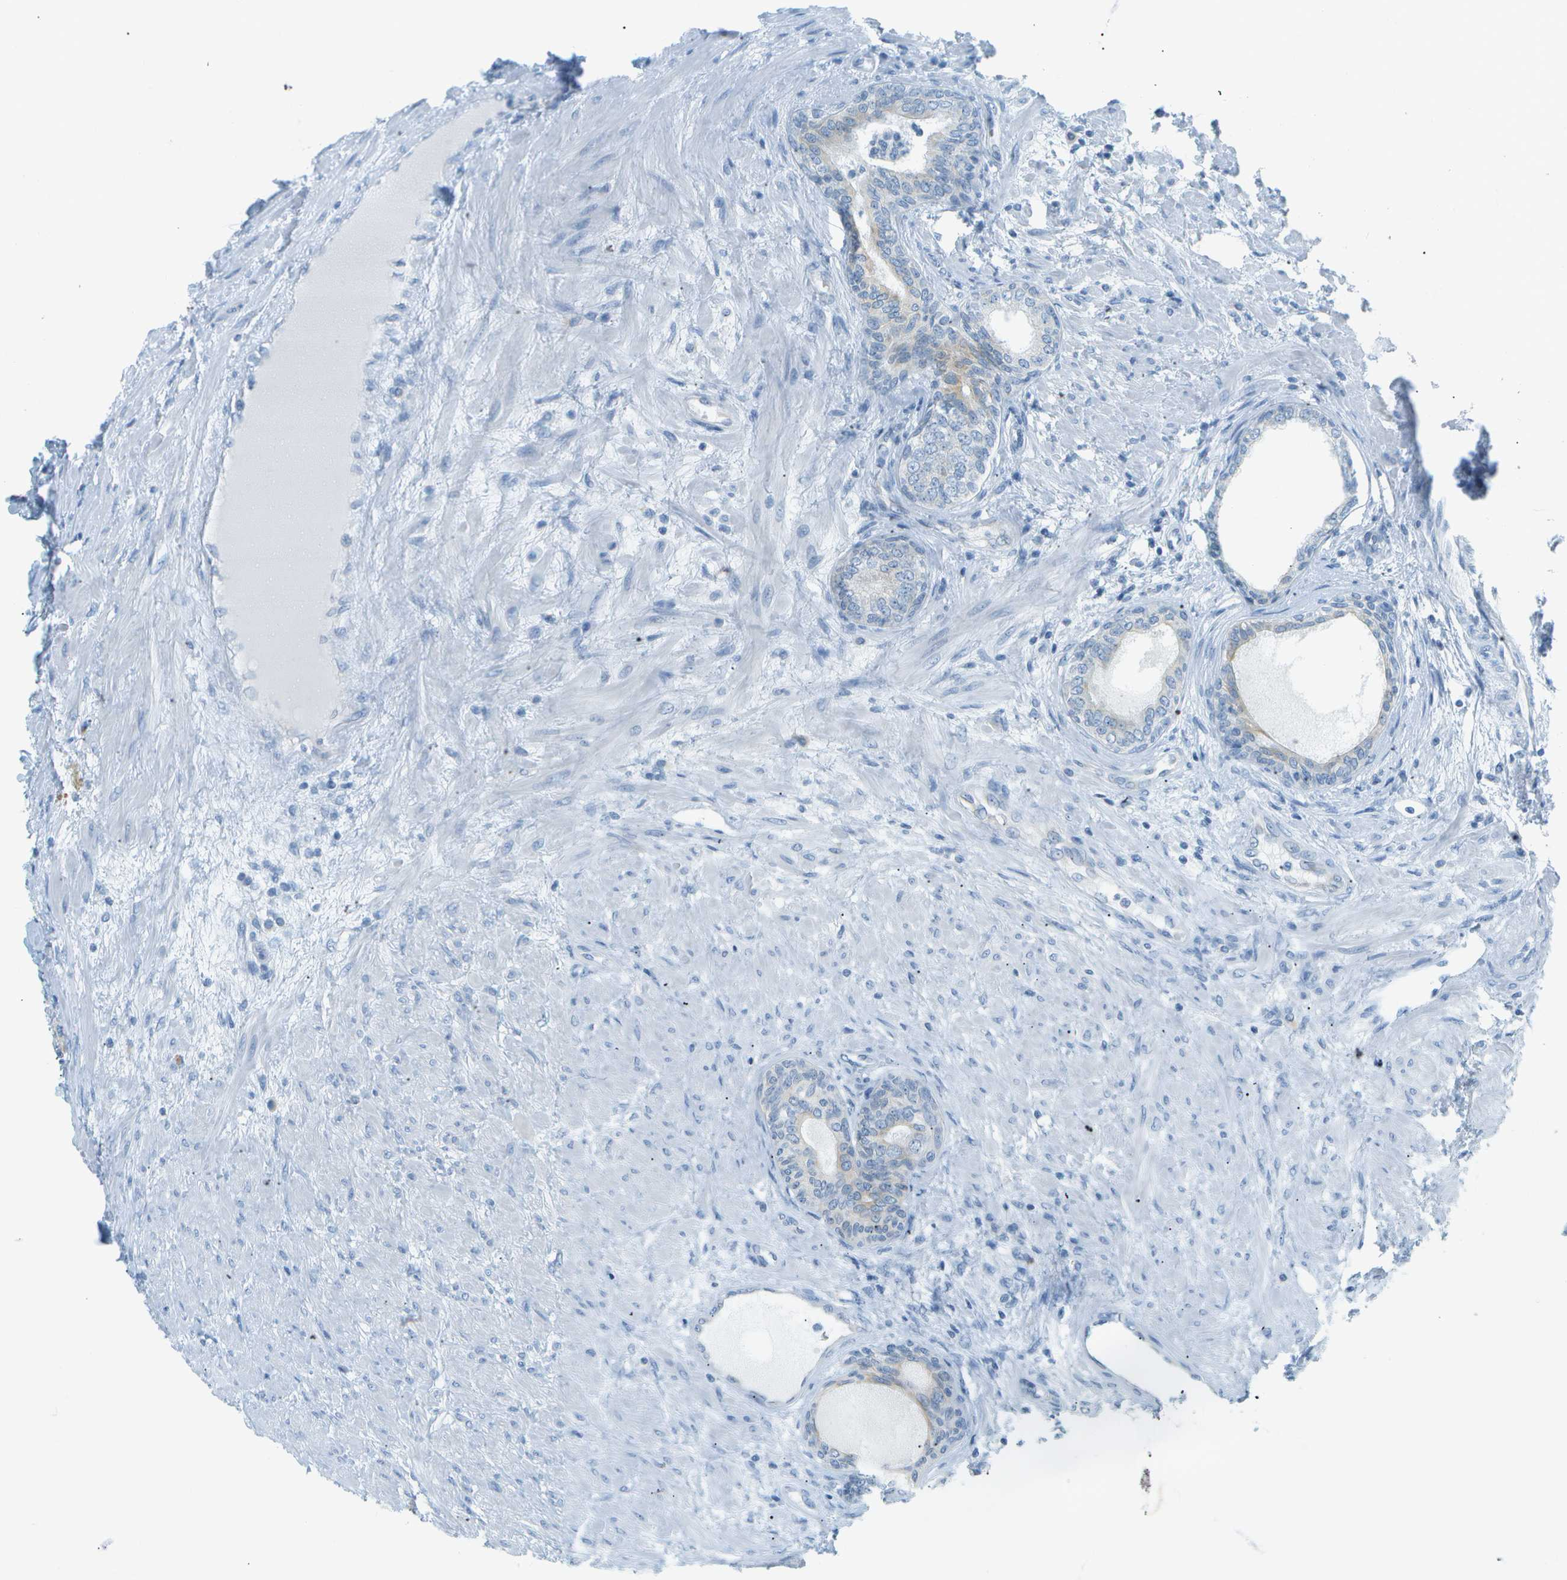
{"staining": {"intensity": "negative", "quantity": "none", "location": "none"}, "tissue": "prostate", "cell_type": "Glandular cells", "image_type": "normal", "snomed": [{"axis": "morphology", "description": "Normal tissue, NOS"}, {"axis": "topography", "description": "Prostate"}], "caption": "High power microscopy histopathology image of an immunohistochemistry histopathology image of normal prostate, revealing no significant expression in glandular cells.", "gene": "SMYD5", "patient": {"sex": "male", "age": 76}}